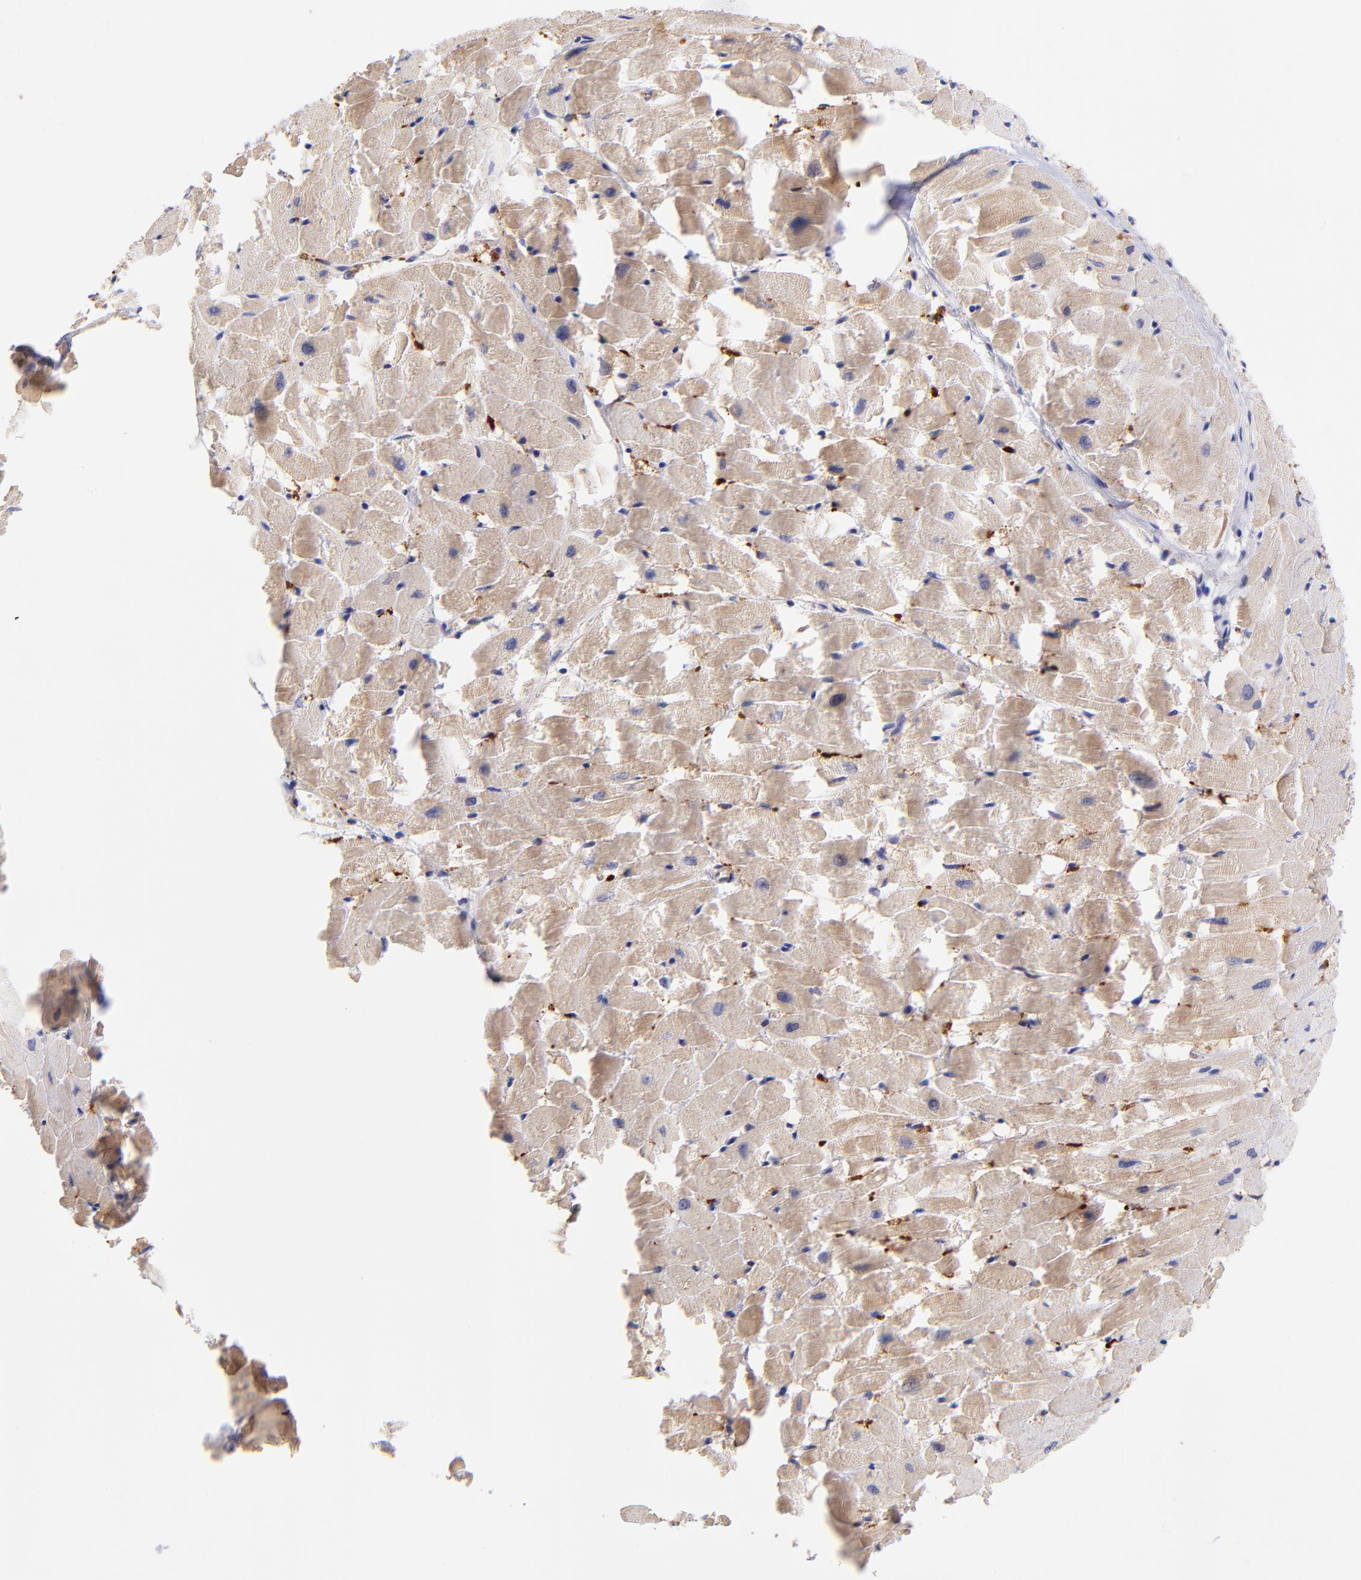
{"staining": {"intensity": "weak", "quantity": ">75%", "location": "cytoplasmic/membranous"}, "tissue": "heart muscle", "cell_type": "Cardiomyocytes", "image_type": "normal", "snomed": [{"axis": "morphology", "description": "Normal tissue, NOS"}, {"axis": "topography", "description": "Heart"}], "caption": "This micrograph displays IHC staining of unremarkable human heart muscle, with low weak cytoplasmic/membranous expression in approximately >75% of cardiomyocytes.", "gene": "PREX1", "patient": {"sex": "female", "age": 19}}